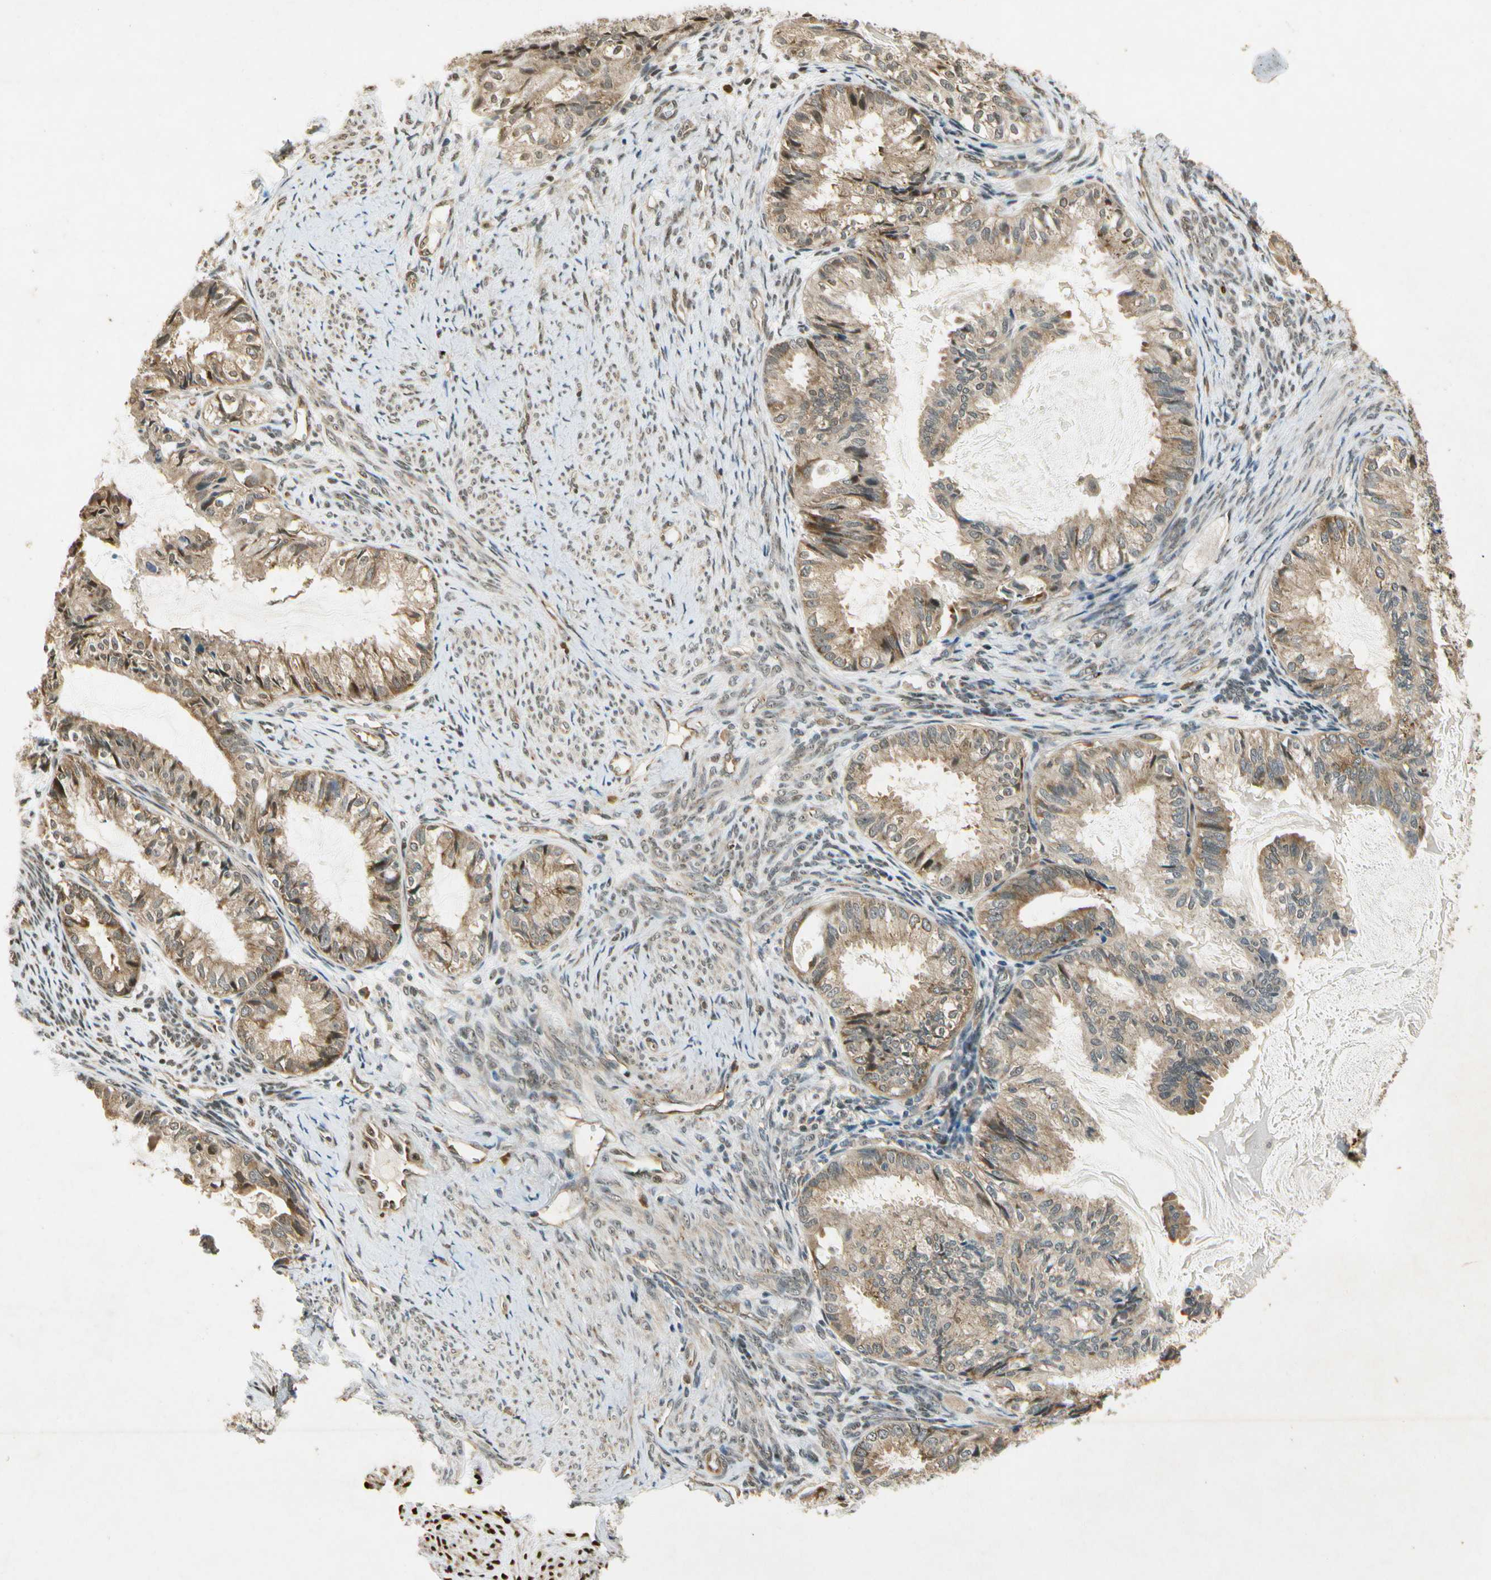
{"staining": {"intensity": "moderate", "quantity": ">75%", "location": "cytoplasmic/membranous"}, "tissue": "cervical cancer", "cell_type": "Tumor cells", "image_type": "cancer", "snomed": [{"axis": "morphology", "description": "Normal tissue, NOS"}, {"axis": "morphology", "description": "Adenocarcinoma, NOS"}, {"axis": "topography", "description": "Cervix"}, {"axis": "topography", "description": "Endometrium"}], "caption": "Protein staining of cervical adenocarcinoma tissue shows moderate cytoplasmic/membranous staining in approximately >75% of tumor cells. (IHC, brightfield microscopy, high magnification).", "gene": "EIF1AX", "patient": {"sex": "female", "age": 86}}